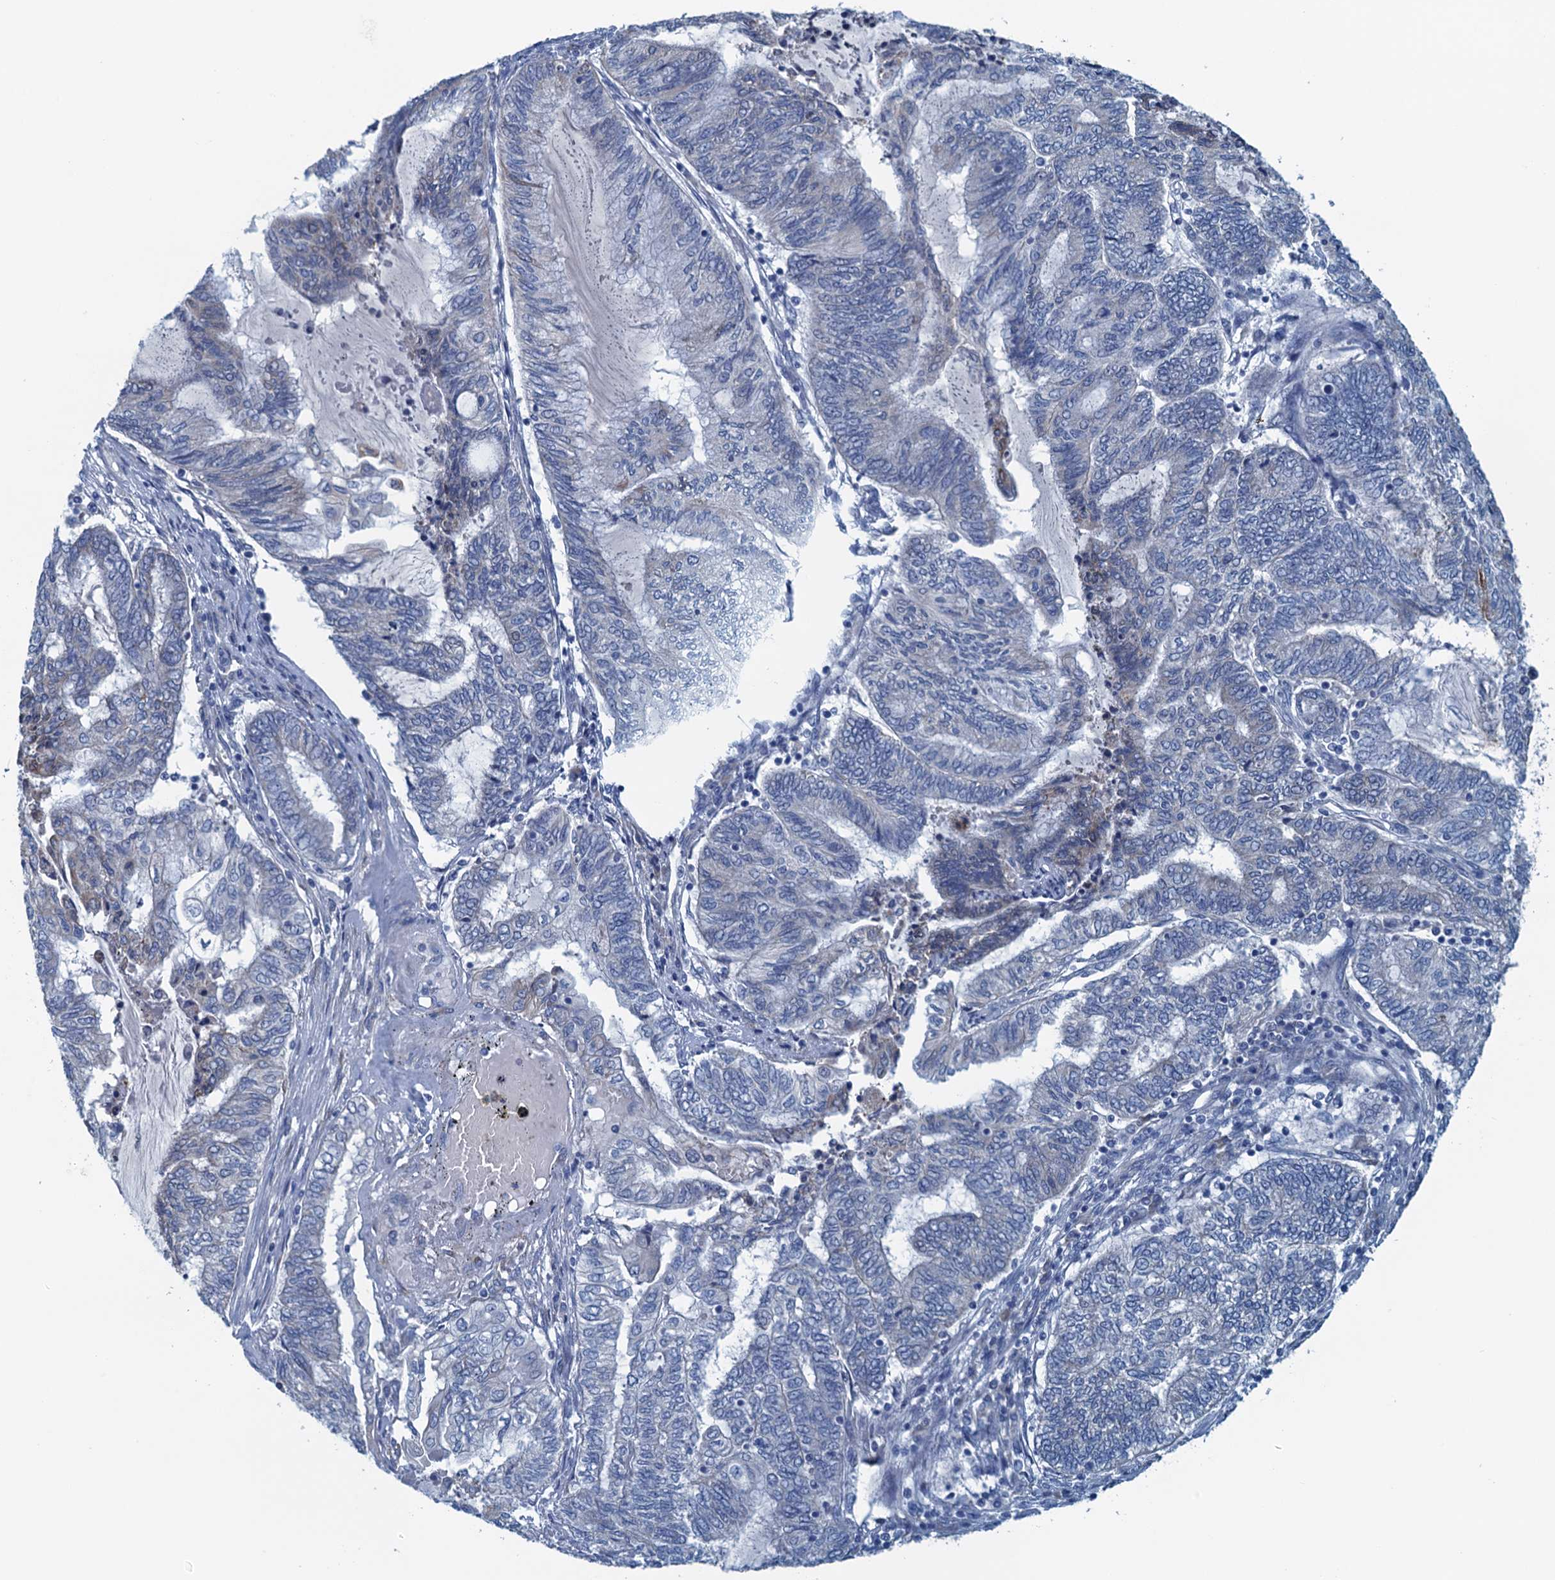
{"staining": {"intensity": "negative", "quantity": "none", "location": "none"}, "tissue": "endometrial cancer", "cell_type": "Tumor cells", "image_type": "cancer", "snomed": [{"axis": "morphology", "description": "Adenocarcinoma, NOS"}, {"axis": "topography", "description": "Uterus"}, {"axis": "topography", "description": "Endometrium"}], "caption": "Immunohistochemistry micrograph of endometrial cancer (adenocarcinoma) stained for a protein (brown), which exhibits no positivity in tumor cells.", "gene": "C10orf88", "patient": {"sex": "female", "age": 70}}